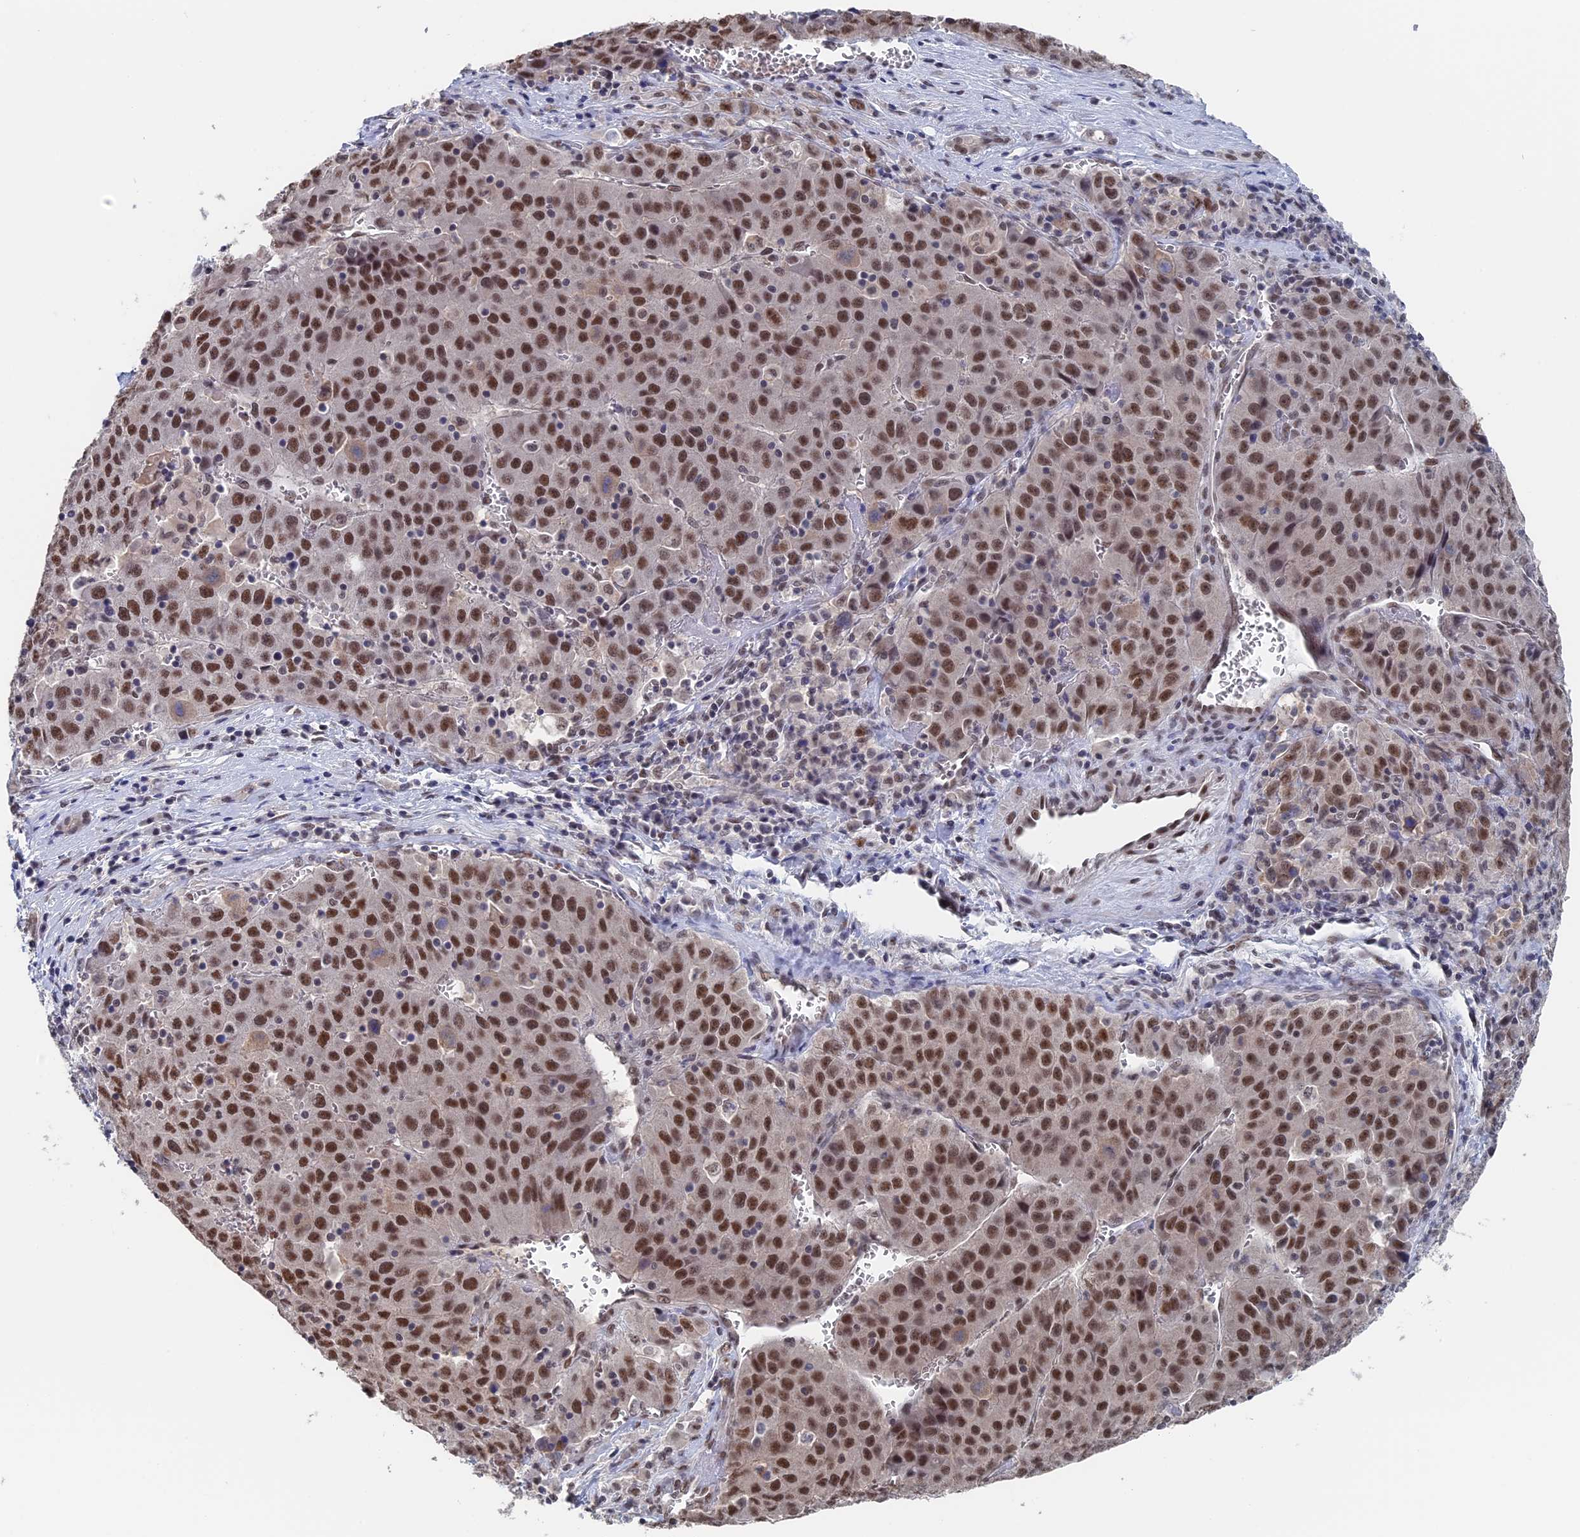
{"staining": {"intensity": "moderate", "quantity": ">75%", "location": "nuclear"}, "tissue": "liver cancer", "cell_type": "Tumor cells", "image_type": "cancer", "snomed": [{"axis": "morphology", "description": "Carcinoma, Hepatocellular, NOS"}, {"axis": "topography", "description": "Liver"}], "caption": "Tumor cells exhibit medium levels of moderate nuclear positivity in approximately >75% of cells in liver hepatocellular carcinoma. (IHC, brightfield microscopy, high magnification).", "gene": "TSSC4", "patient": {"sex": "female", "age": 53}}